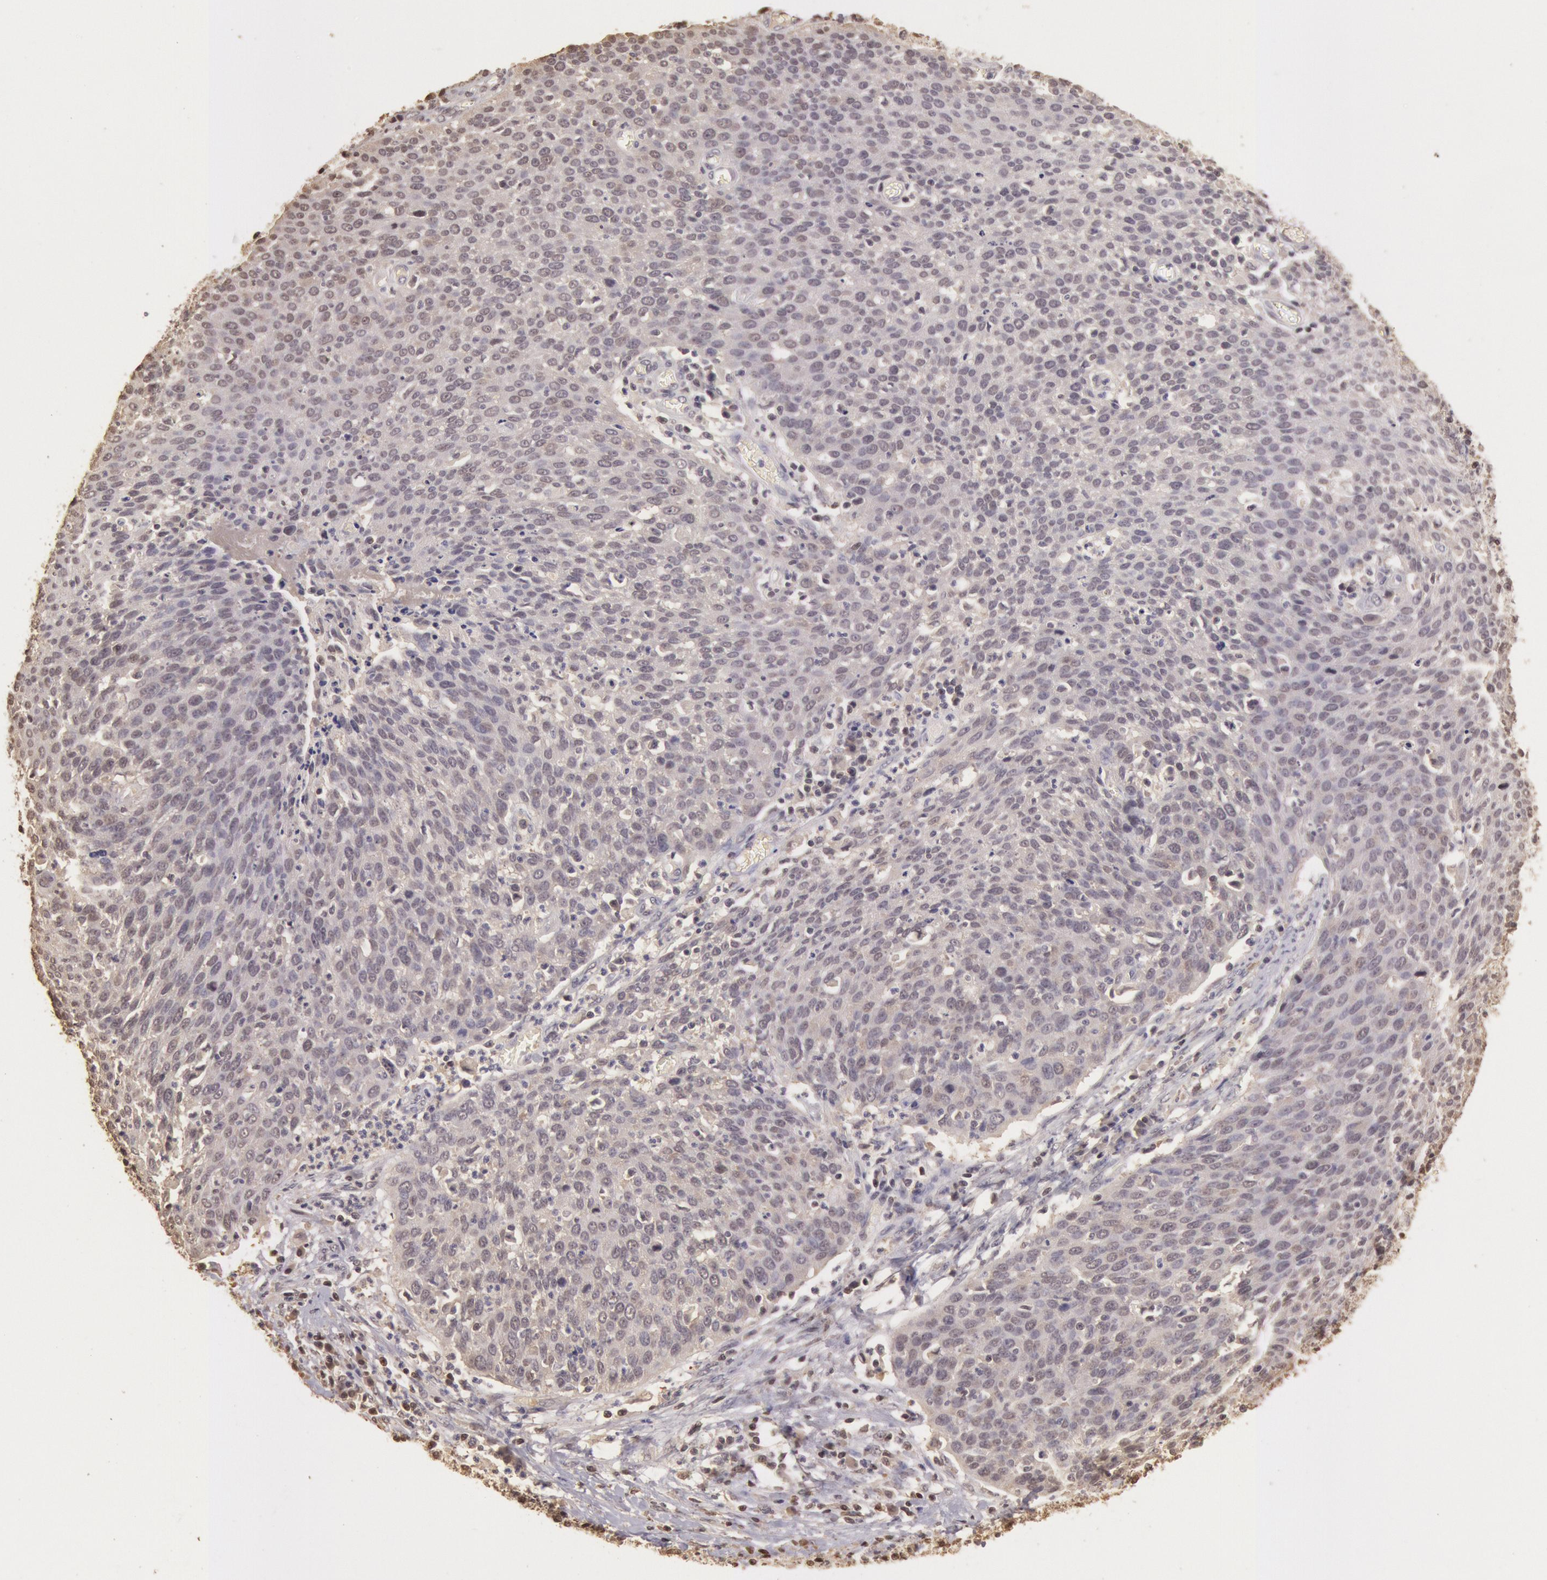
{"staining": {"intensity": "weak", "quantity": "25%-75%", "location": "nuclear"}, "tissue": "cervical cancer", "cell_type": "Tumor cells", "image_type": "cancer", "snomed": [{"axis": "morphology", "description": "Squamous cell carcinoma, NOS"}, {"axis": "topography", "description": "Cervix"}], "caption": "An image of cervical squamous cell carcinoma stained for a protein exhibits weak nuclear brown staining in tumor cells.", "gene": "SOD1", "patient": {"sex": "female", "age": 38}}